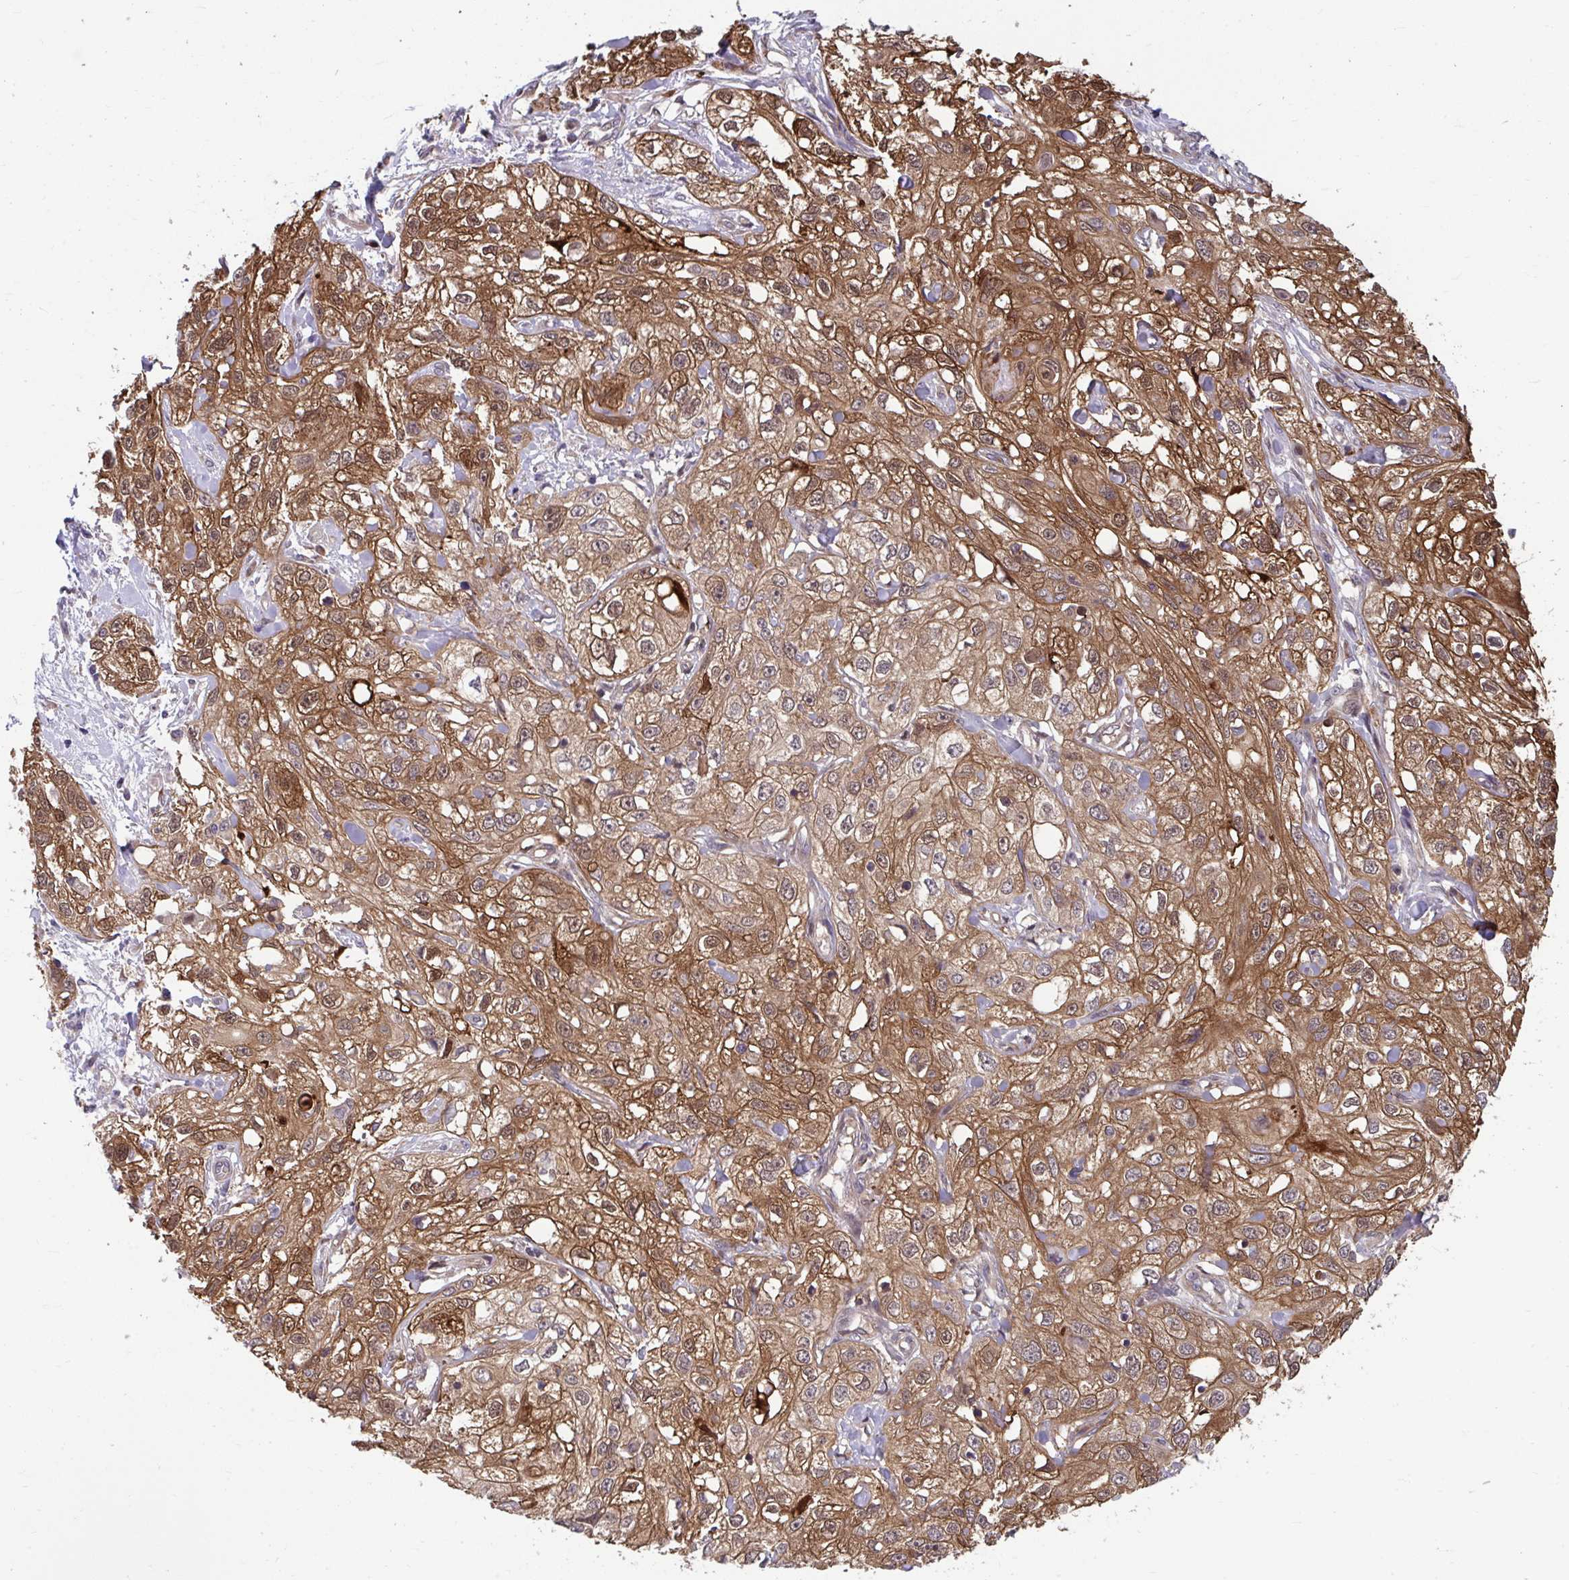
{"staining": {"intensity": "strong", "quantity": ">75%", "location": "cytoplasmic/membranous"}, "tissue": "skin cancer", "cell_type": "Tumor cells", "image_type": "cancer", "snomed": [{"axis": "morphology", "description": "Squamous cell carcinoma, NOS"}, {"axis": "topography", "description": "Skin"}, {"axis": "topography", "description": "Vulva"}], "caption": "There is high levels of strong cytoplasmic/membranous staining in tumor cells of squamous cell carcinoma (skin), as demonstrated by immunohistochemical staining (brown color).", "gene": "PCDHB7", "patient": {"sex": "female", "age": 86}}